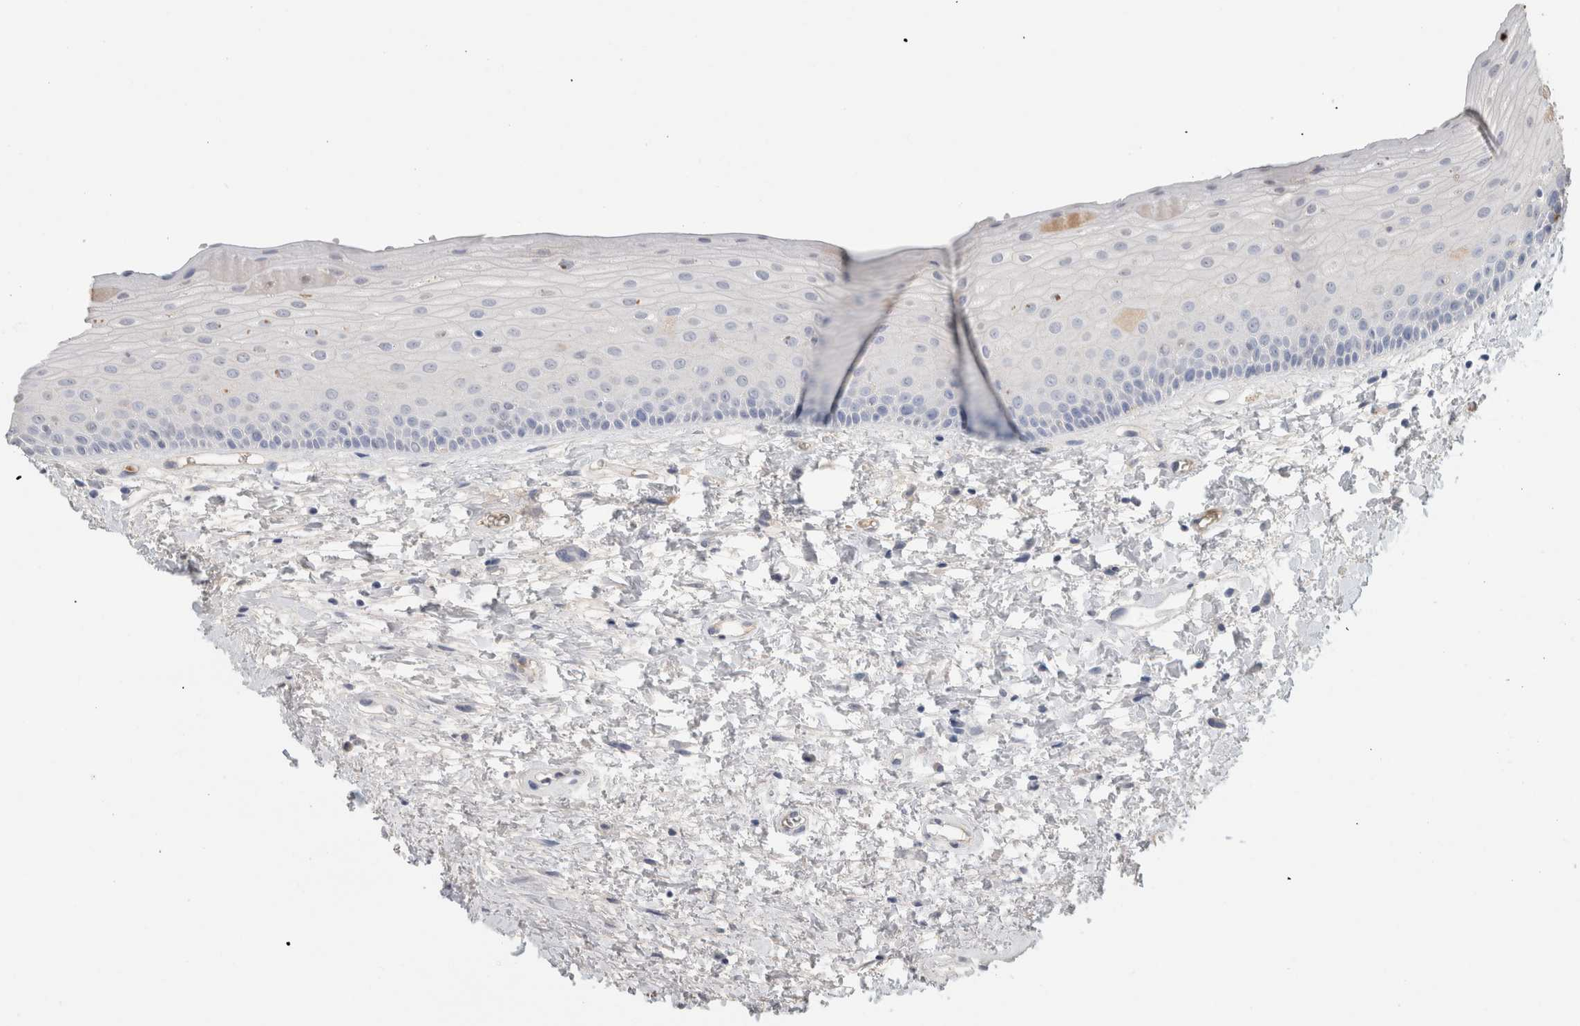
{"staining": {"intensity": "negative", "quantity": "none", "location": "none"}, "tissue": "oral mucosa", "cell_type": "Squamous epithelial cells", "image_type": "normal", "snomed": [{"axis": "morphology", "description": "Normal tissue, NOS"}, {"axis": "topography", "description": "Oral tissue"}], "caption": "Immunohistochemistry (IHC) of benign oral mucosa exhibits no staining in squamous epithelial cells. (DAB IHC, high magnification).", "gene": "SCGB1A1", "patient": {"sex": "female", "age": 76}}